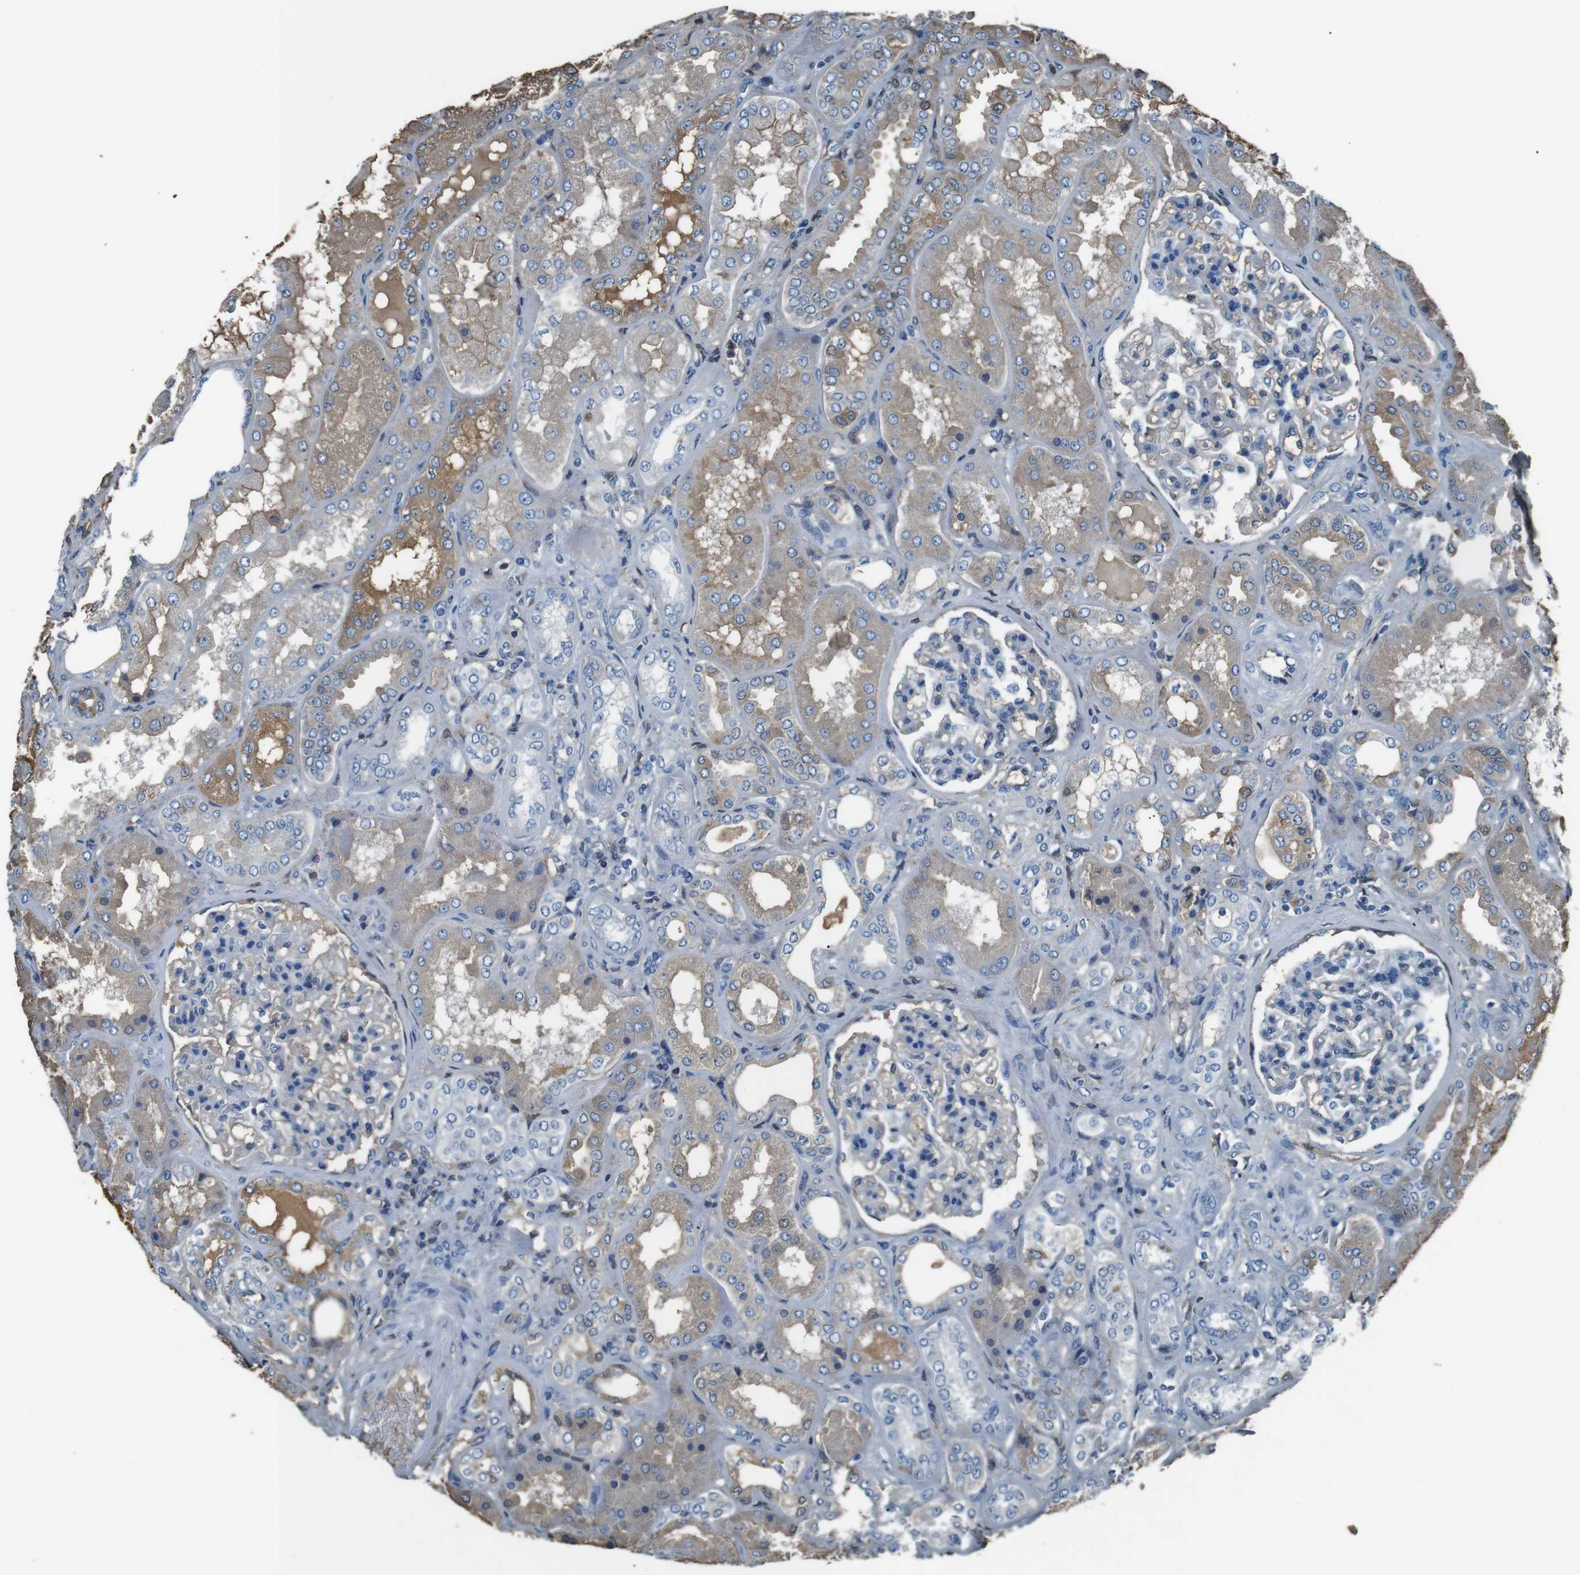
{"staining": {"intensity": "negative", "quantity": "none", "location": "none"}, "tissue": "kidney", "cell_type": "Cells in glomeruli", "image_type": "normal", "snomed": [{"axis": "morphology", "description": "Normal tissue, NOS"}, {"axis": "topography", "description": "Kidney"}], "caption": "Benign kidney was stained to show a protein in brown. There is no significant staining in cells in glomeruli. (DAB (3,3'-diaminobenzidine) immunohistochemistry visualized using brightfield microscopy, high magnification).", "gene": "LEP", "patient": {"sex": "female", "age": 56}}